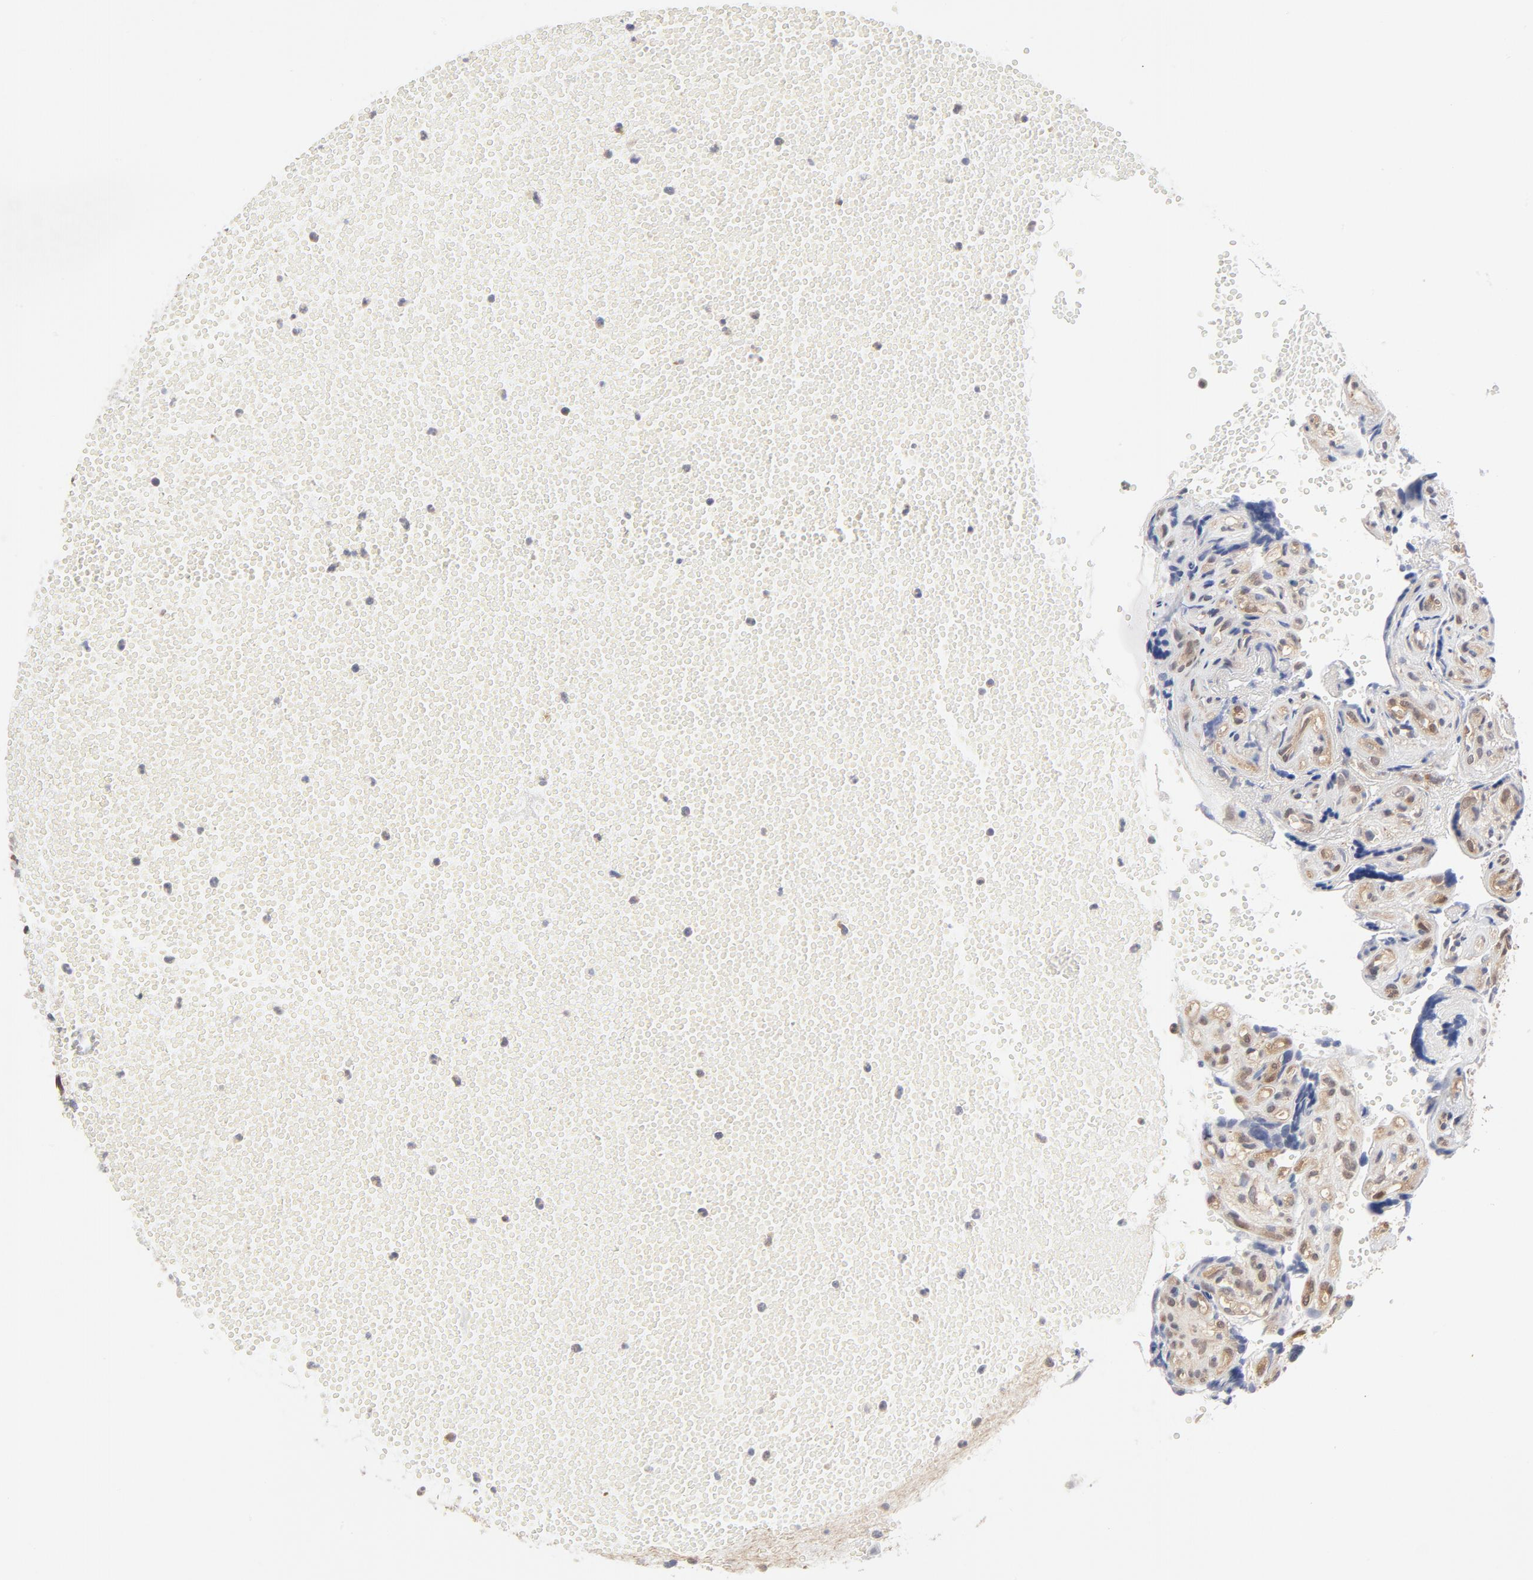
{"staining": {"intensity": "weak", "quantity": "25%-75%", "location": "cytoplasmic/membranous"}, "tissue": "placenta", "cell_type": "Decidual cells", "image_type": "normal", "snomed": [{"axis": "morphology", "description": "Normal tissue, NOS"}, {"axis": "topography", "description": "Placenta"}], "caption": "Immunohistochemistry of unremarkable human placenta shows low levels of weak cytoplasmic/membranous expression in approximately 25%-75% of decidual cells. (Stains: DAB in brown, nuclei in blue, Microscopy: brightfield microscopy at high magnification).", "gene": "ASMTL", "patient": {"sex": "female", "age": 30}}